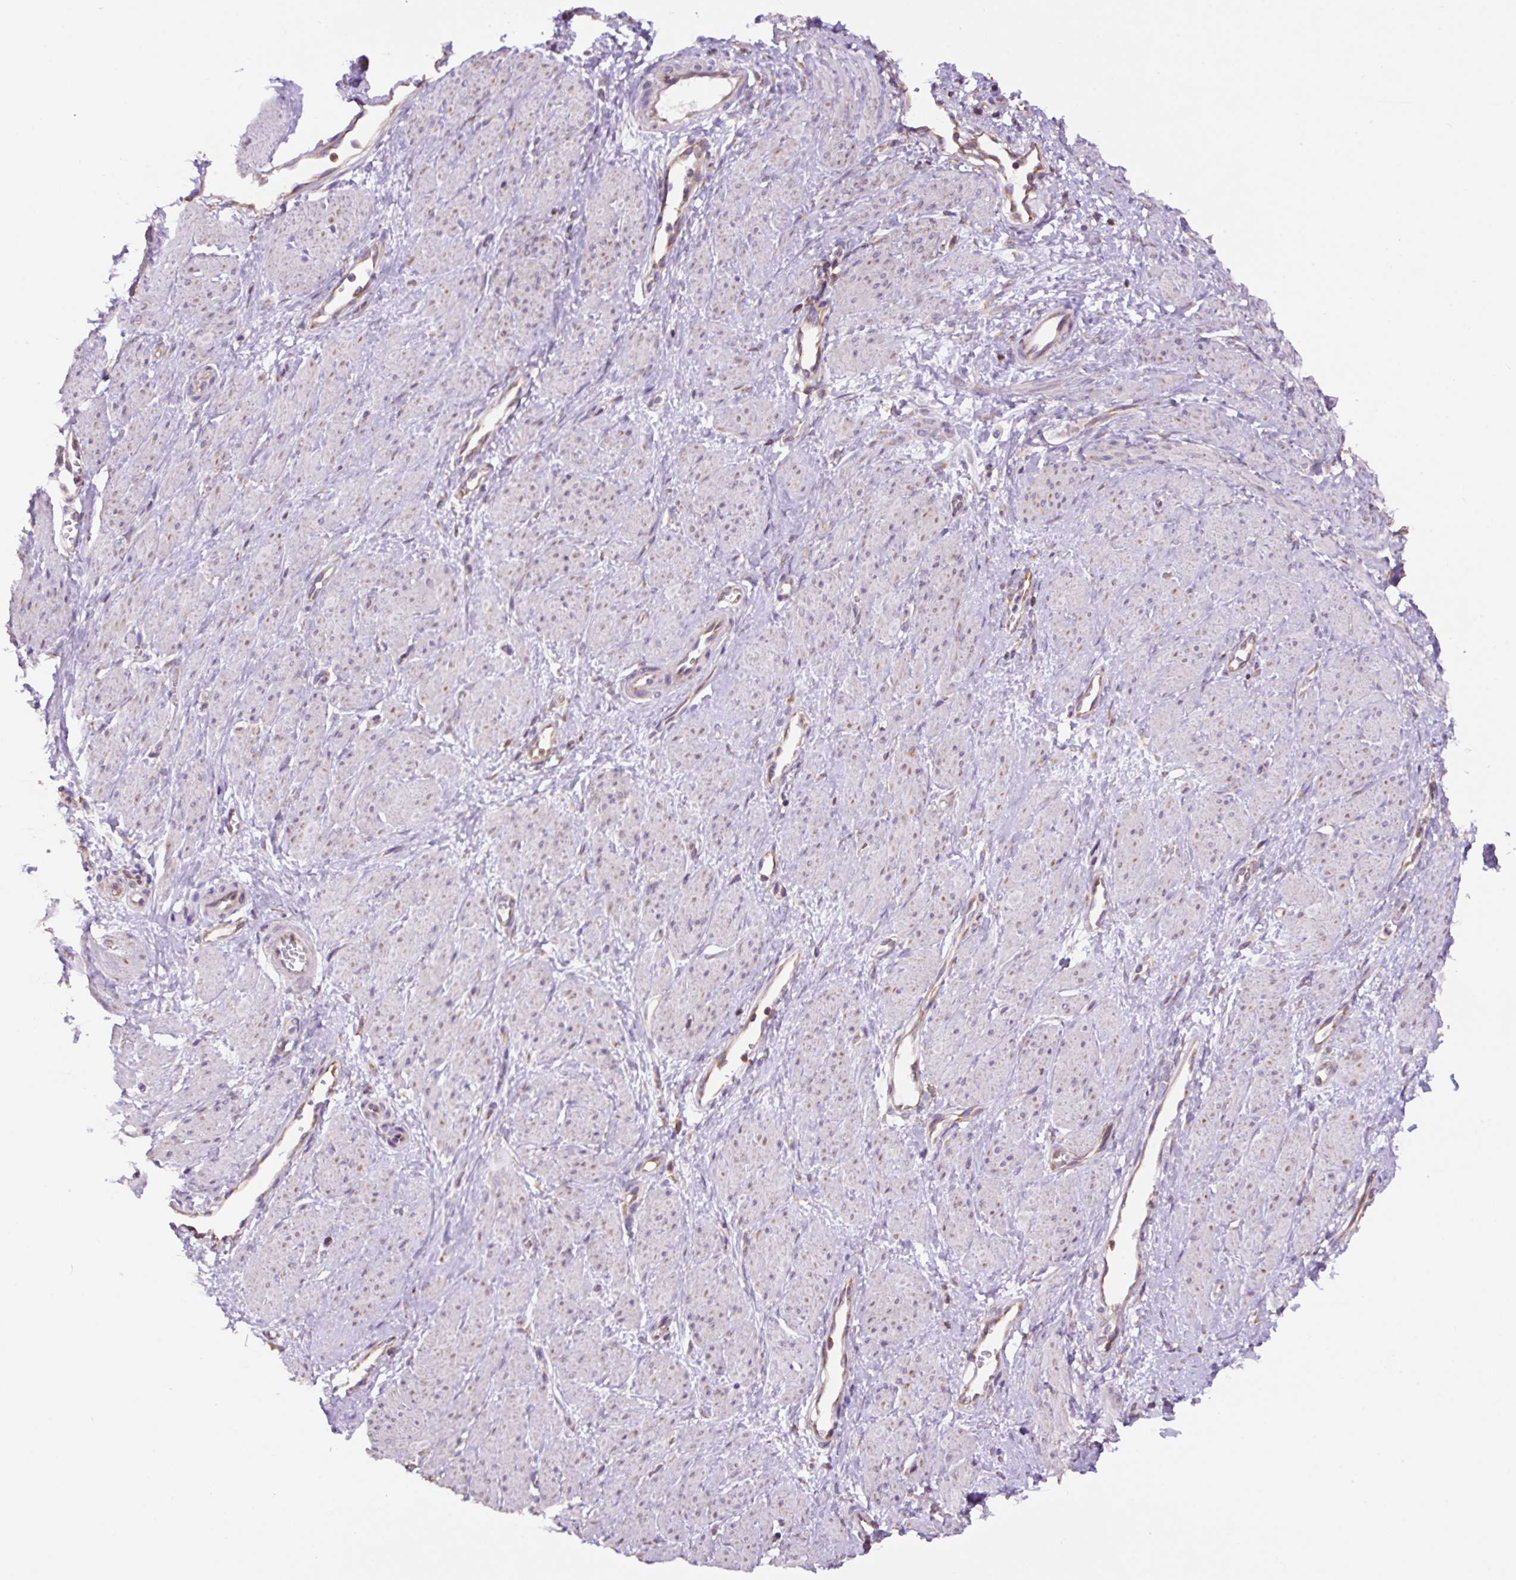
{"staining": {"intensity": "negative", "quantity": "none", "location": "none"}, "tissue": "smooth muscle", "cell_type": "Smooth muscle cells", "image_type": "normal", "snomed": [{"axis": "morphology", "description": "Normal tissue, NOS"}, {"axis": "topography", "description": "Smooth muscle"}, {"axis": "topography", "description": "Uterus"}], "caption": "A micrograph of smooth muscle stained for a protein exhibits no brown staining in smooth muscle cells. The staining was performed using DAB to visualize the protein expression in brown, while the nuclei were stained in blue with hematoxylin (Magnification: 20x).", "gene": "RPS23", "patient": {"sex": "female", "age": 39}}